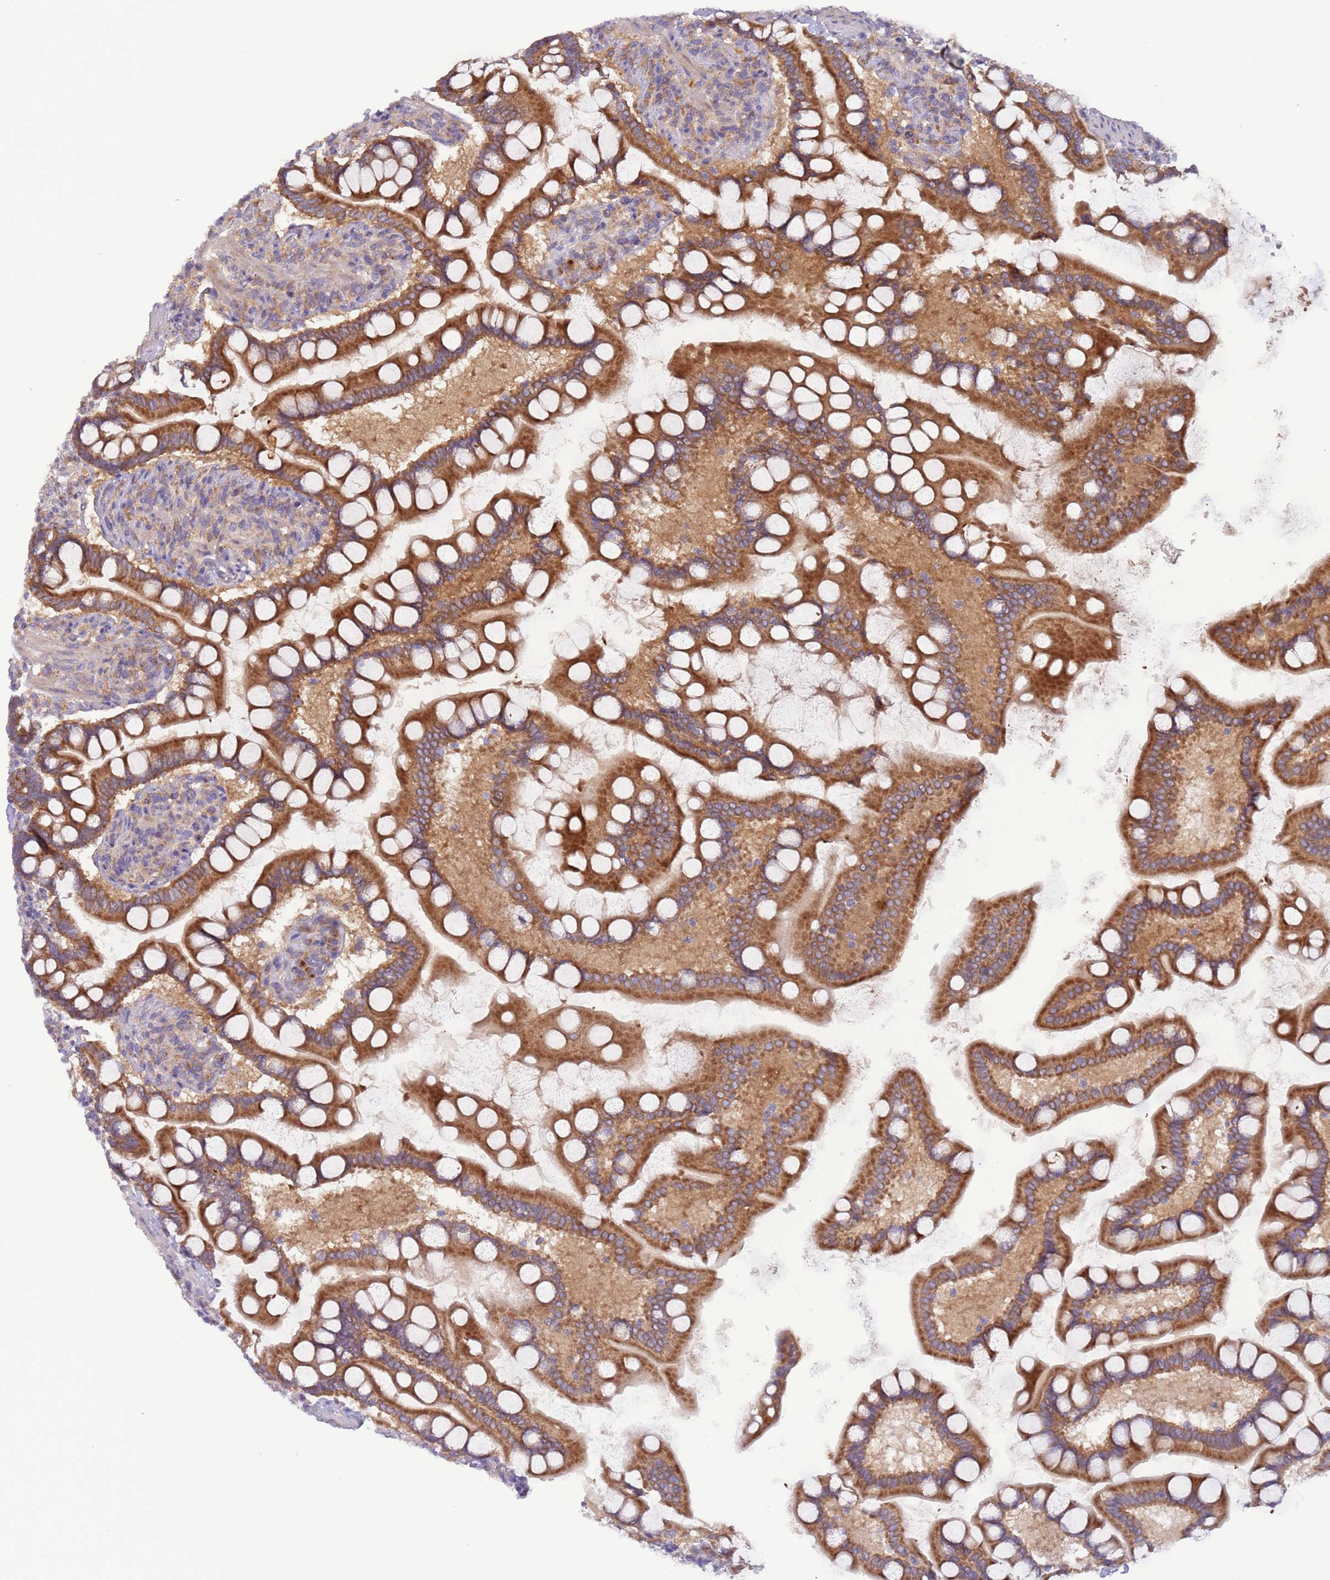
{"staining": {"intensity": "strong", "quantity": ">75%", "location": "cytoplasmic/membranous"}, "tissue": "small intestine", "cell_type": "Glandular cells", "image_type": "normal", "snomed": [{"axis": "morphology", "description": "Normal tissue, NOS"}, {"axis": "topography", "description": "Small intestine"}], "caption": "Small intestine stained with DAB immunohistochemistry (IHC) displays high levels of strong cytoplasmic/membranous expression in about >75% of glandular cells.", "gene": "UQCRQ", "patient": {"sex": "male", "age": 41}}